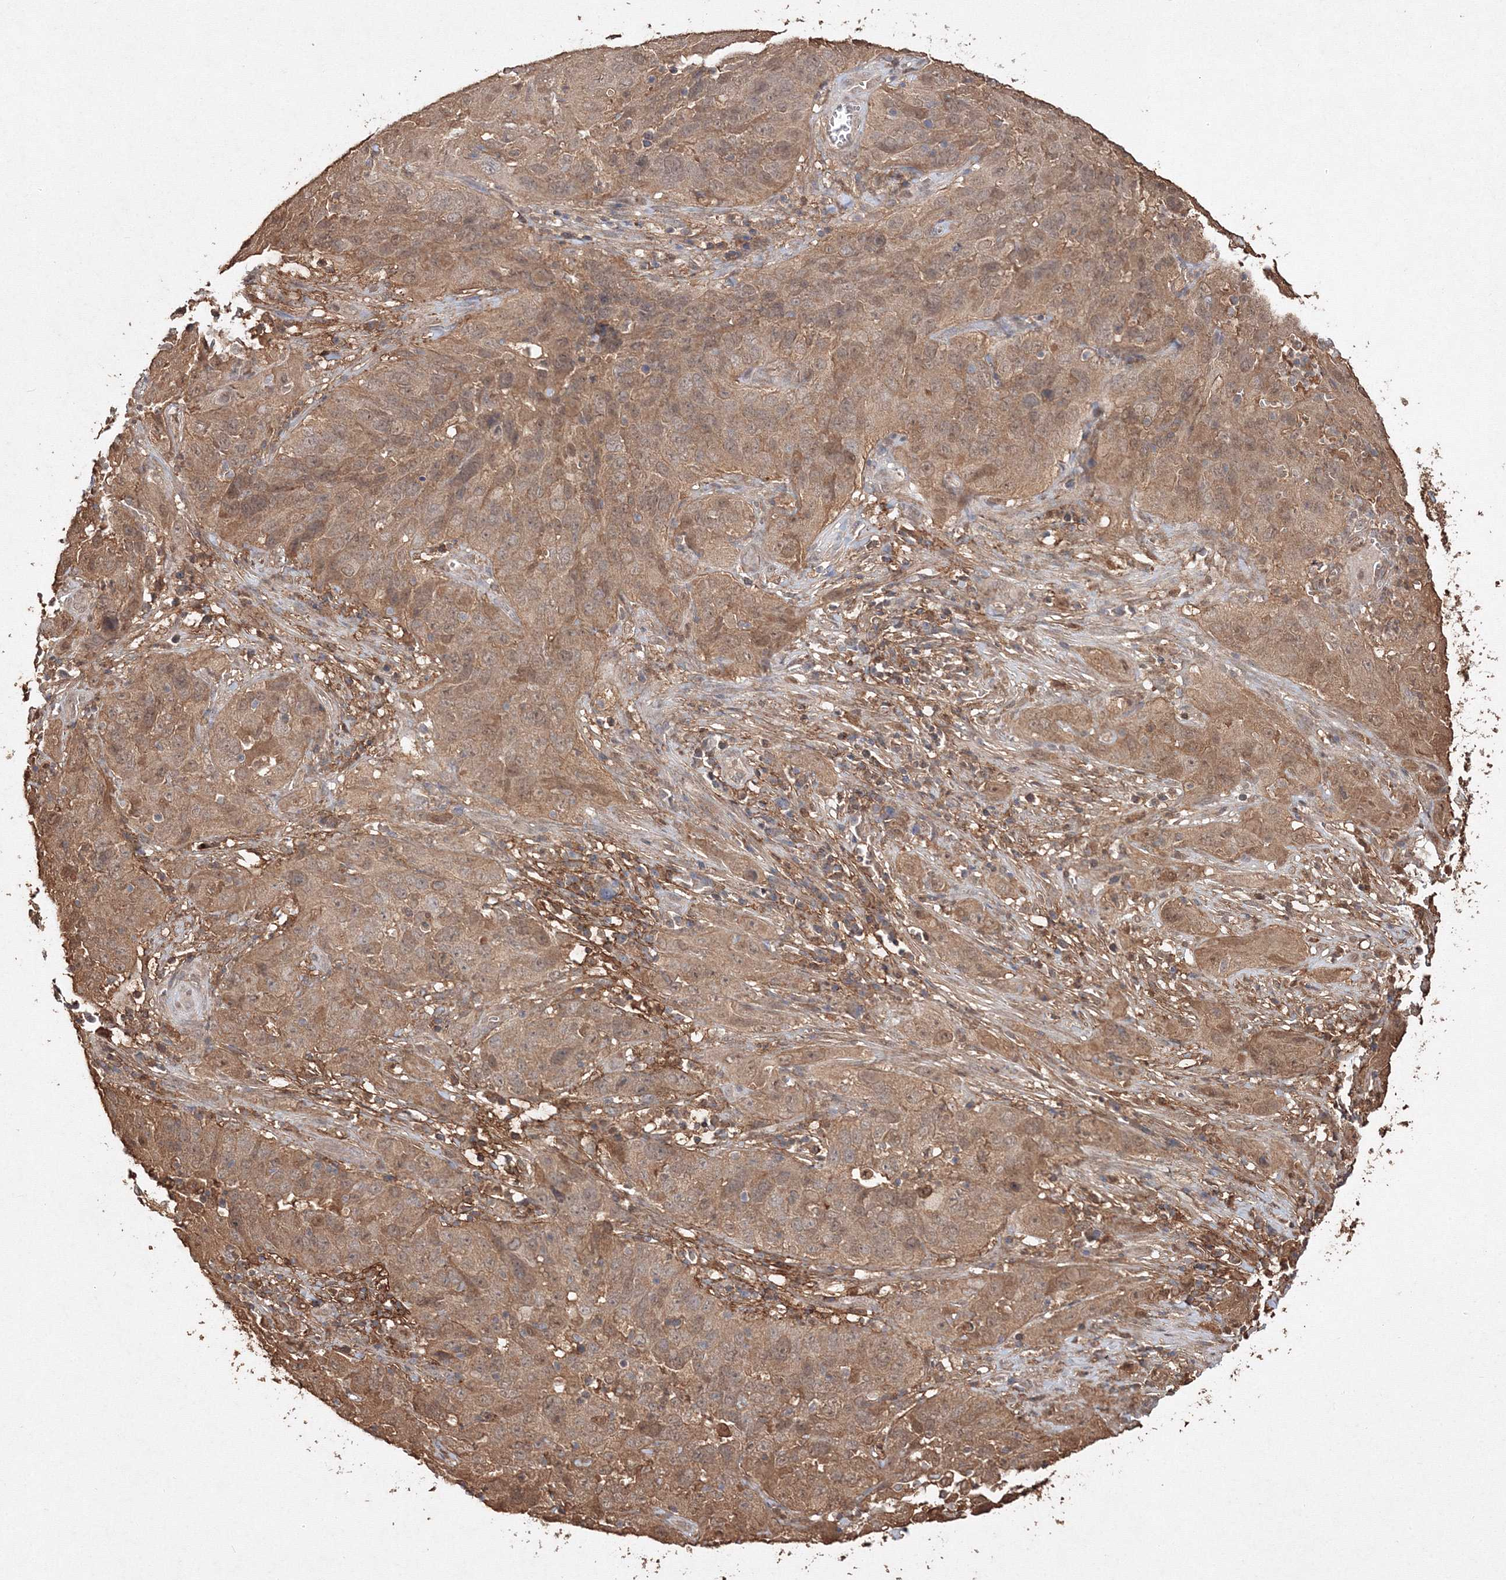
{"staining": {"intensity": "moderate", "quantity": ">75%", "location": "cytoplasmic/membranous,nuclear"}, "tissue": "cervical cancer", "cell_type": "Tumor cells", "image_type": "cancer", "snomed": [{"axis": "morphology", "description": "Squamous cell carcinoma, NOS"}, {"axis": "topography", "description": "Cervix"}], "caption": "This histopathology image exhibits immunohistochemistry staining of human cervical cancer, with medium moderate cytoplasmic/membranous and nuclear staining in approximately >75% of tumor cells.", "gene": "S100A11", "patient": {"sex": "female", "age": 32}}